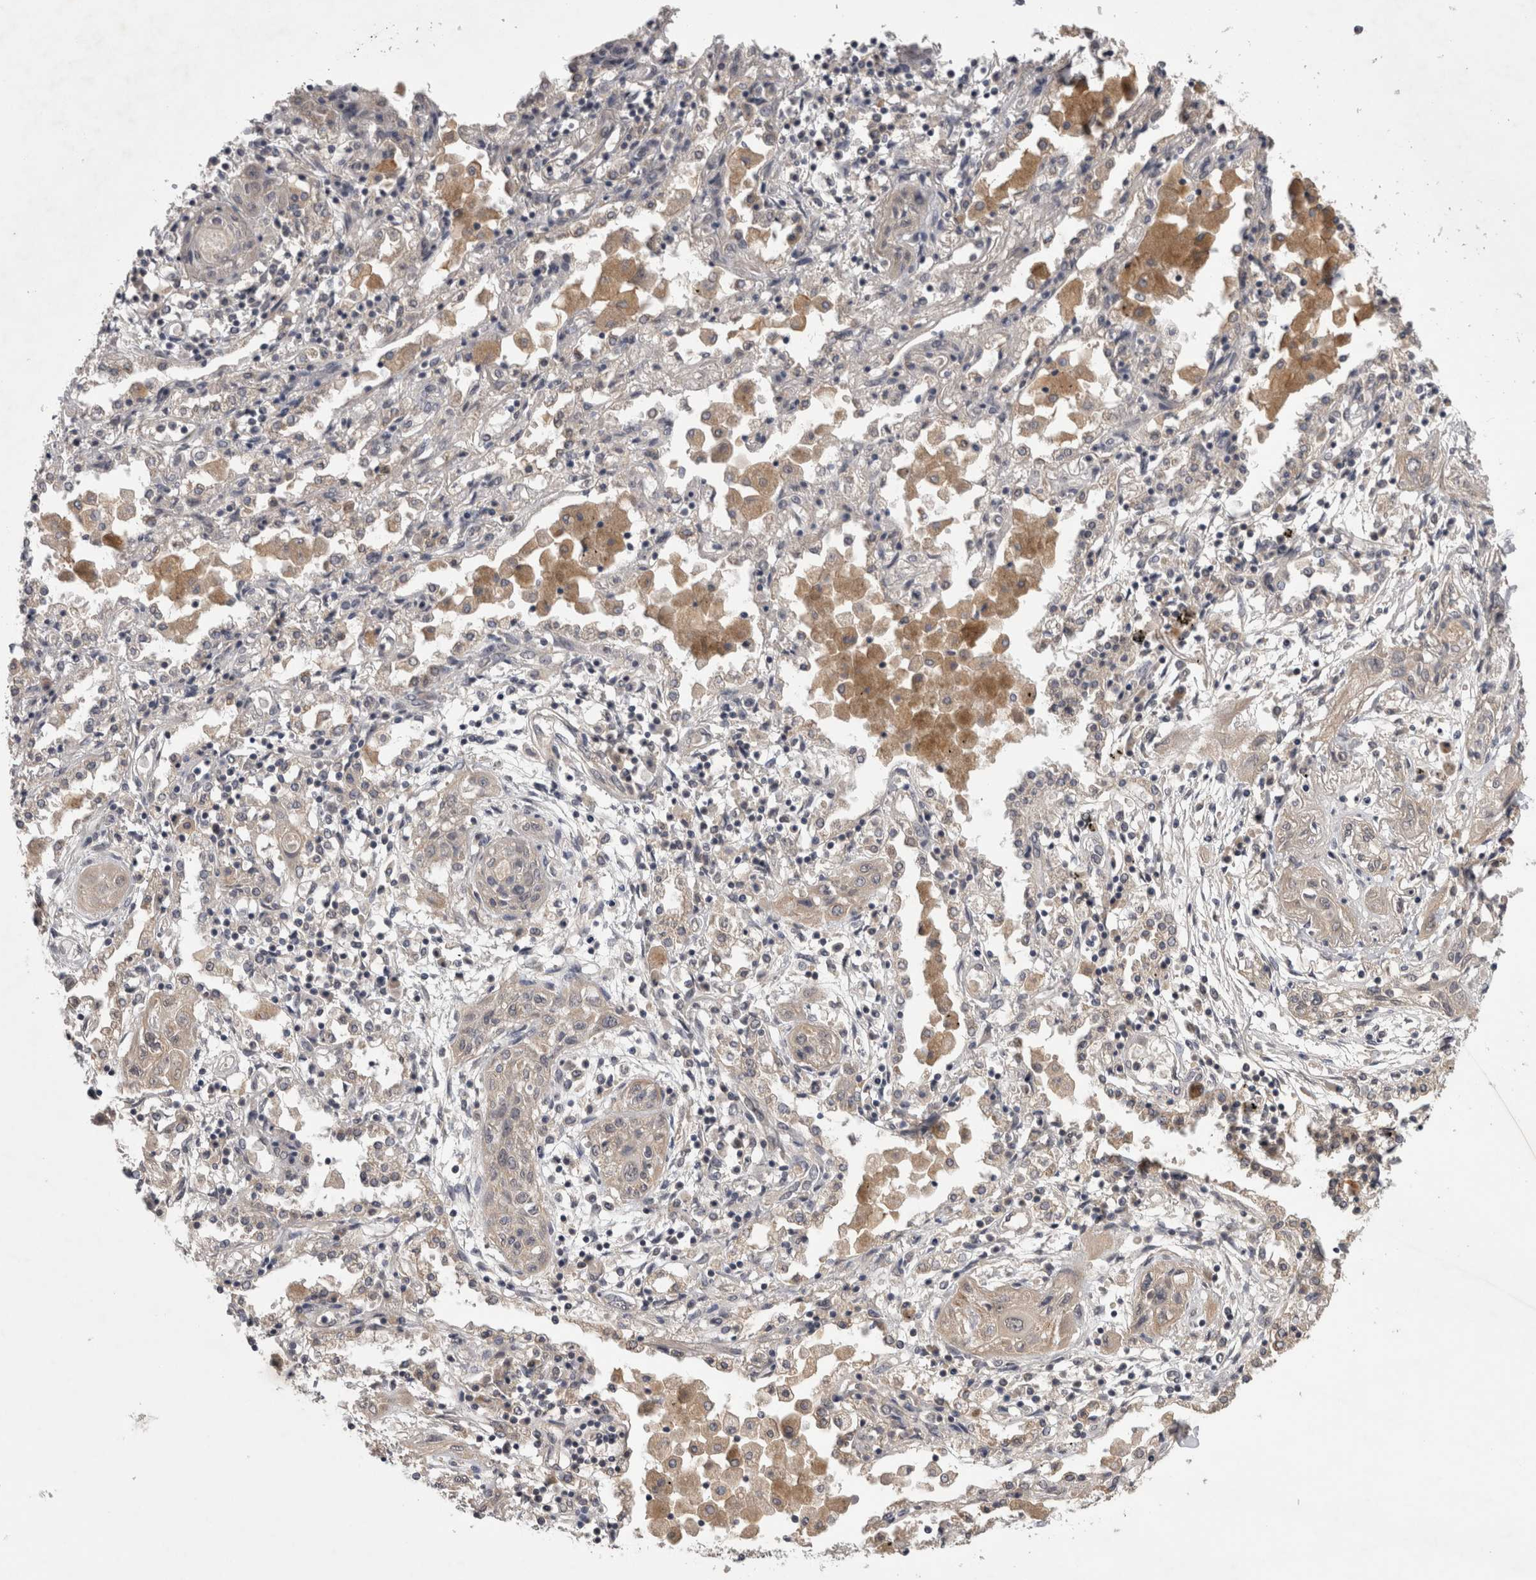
{"staining": {"intensity": "weak", "quantity": "25%-75%", "location": "cytoplasmic/membranous"}, "tissue": "lung cancer", "cell_type": "Tumor cells", "image_type": "cancer", "snomed": [{"axis": "morphology", "description": "Squamous cell carcinoma, NOS"}, {"axis": "topography", "description": "Lung"}], "caption": "Protein staining of lung cancer (squamous cell carcinoma) tissue displays weak cytoplasmic/membranous positivity in approximately 25%-75% of tumor cells. Immunohistochemistry stains the protein in brown and the nuclei are stained blue.", "gene": "ZNF114", "patient": {"sex": "female", "age": 47}}